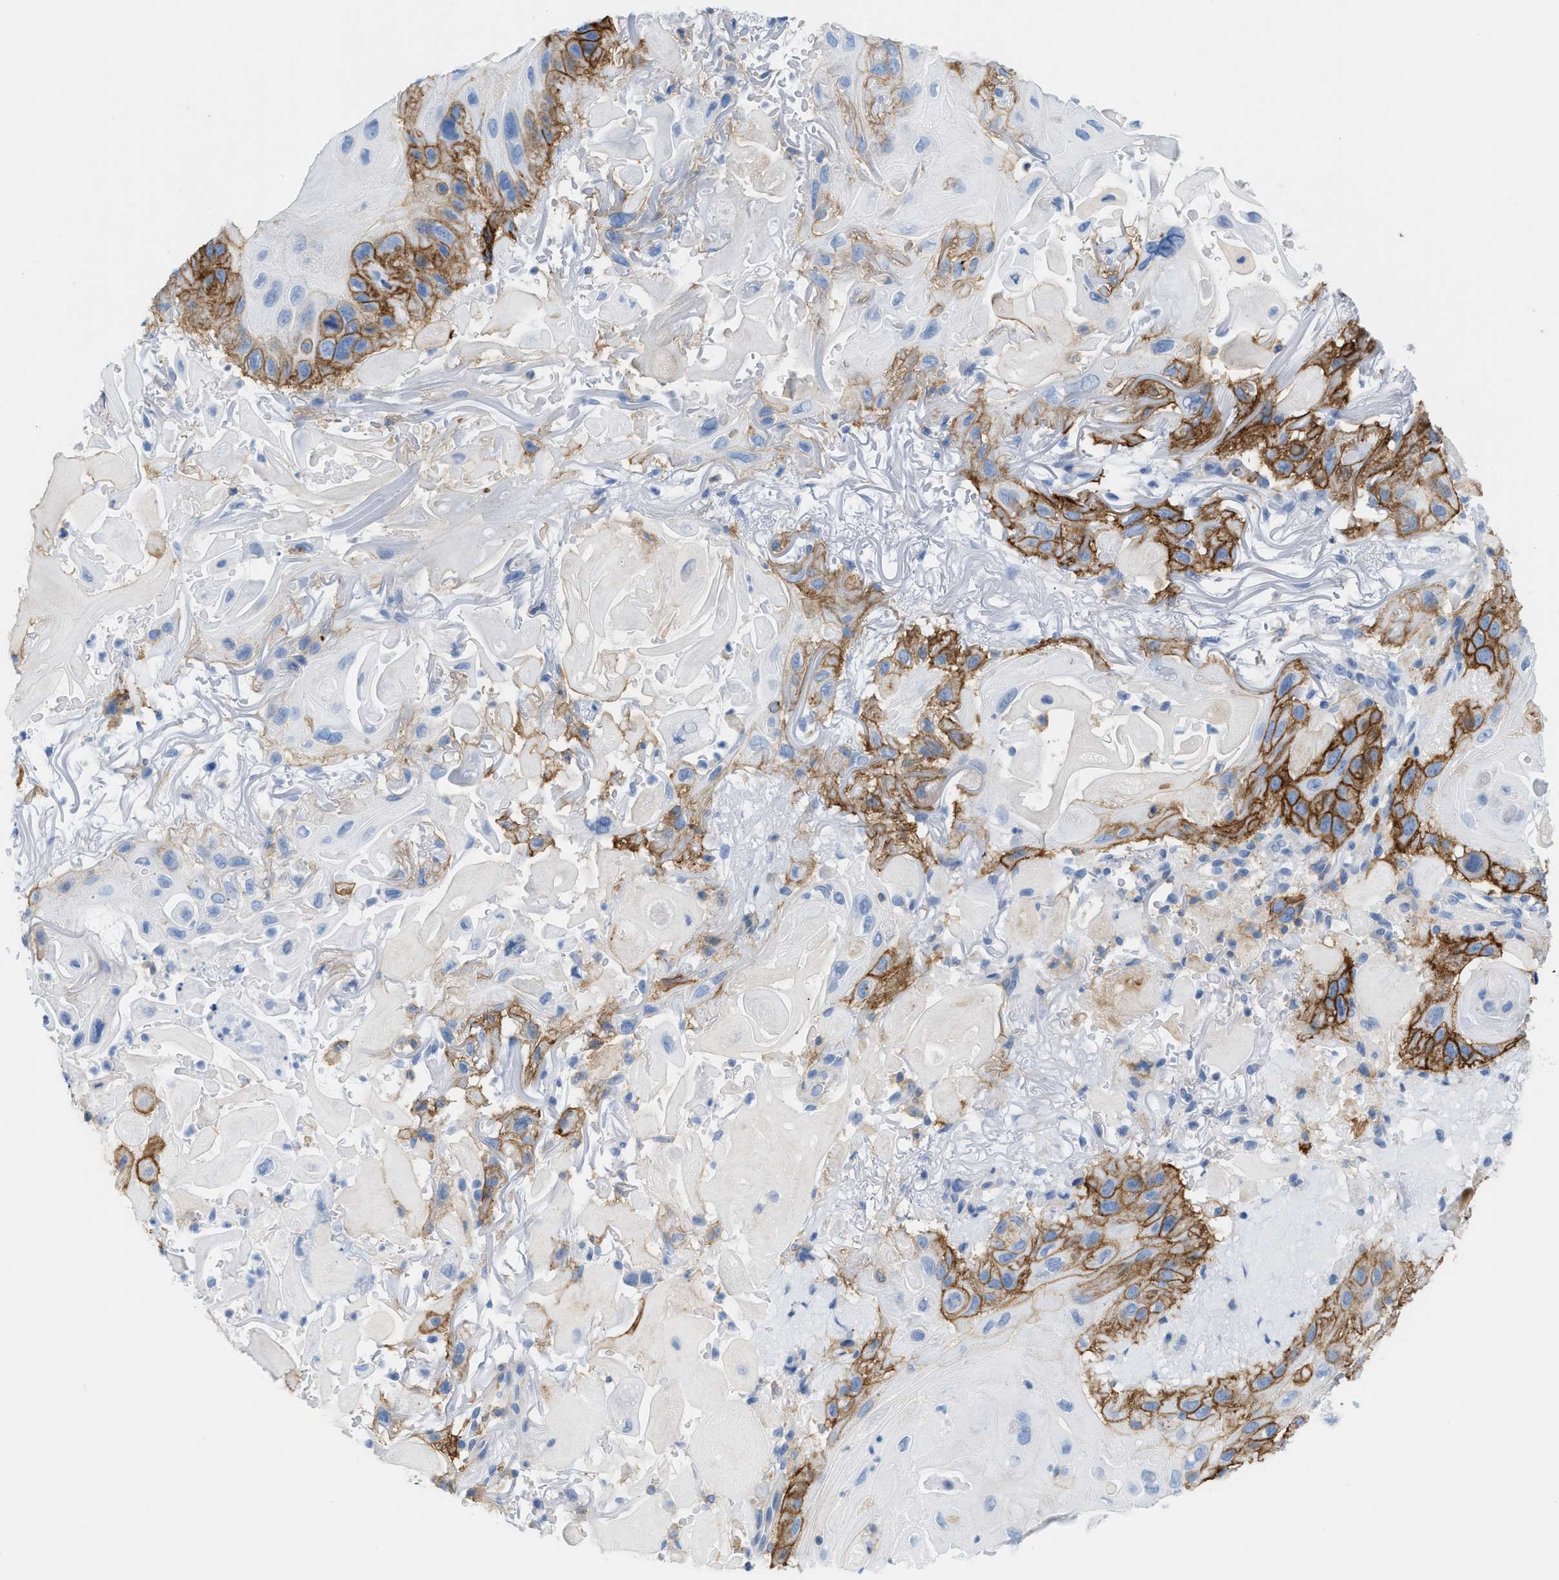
{"staining": {"intensity": "strong", "quantity": "<25%", "location": "cytoplasmic/membranous"}, "tissue": "skin cancer", "cell_type": "Tumor cells", "image_type": "cancer", "snomed": [{"axis": "morphology", "description": "Squamous cell carcinoma, NOS"}, {"axis": "topography", "description": "Skin"}], "caption": "Approximately <25% of tumor cells in human skin cancer (squamous cell carcinoma) exhibit strong cytoplasmic/membranous protein staining as visualized by brown immunohistochemical staining.", "gene": "SLC3A2", "patient": {"sex": "female", "age": 77}}